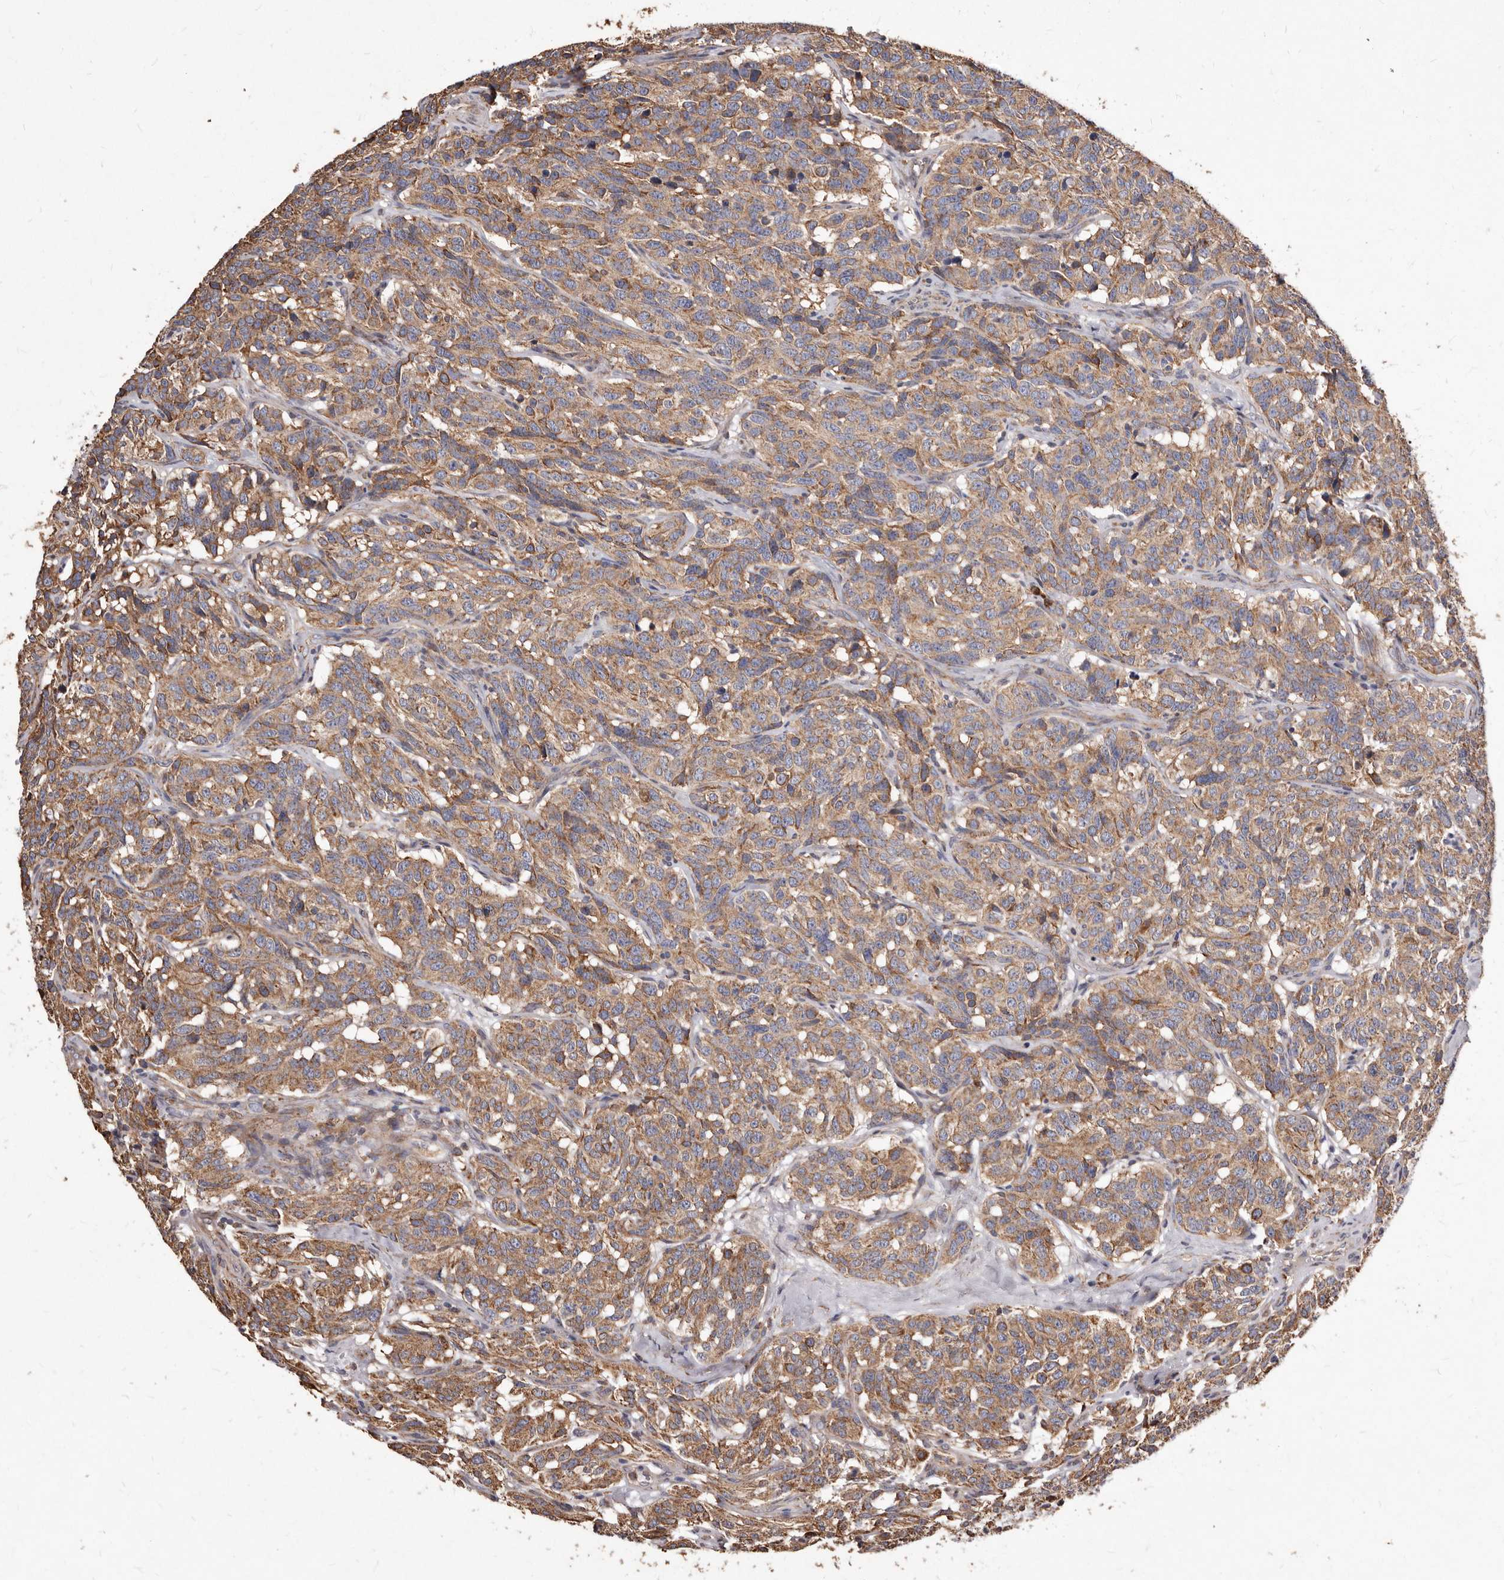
{"staining": {"intensity": "moderate", "quantity": ">75%", "location": "cytoplasmic/membranous"}, "tissue": "carcinoid", "cell_type": "Tumor cells", "image_type": "cancer", "snomed": [{"axis": "morphology", "description": "Carcinoid, malignant, NOS"}, {"axis": "topography", "description": "Lung"}], "caption": "Carcinoid (malignant) tissue reveals moderate cytoplasmic/membranous staining in about >75% of tumor cells", "gene": "STEAP2", "patient": {"sex": "female", "age": 46}}